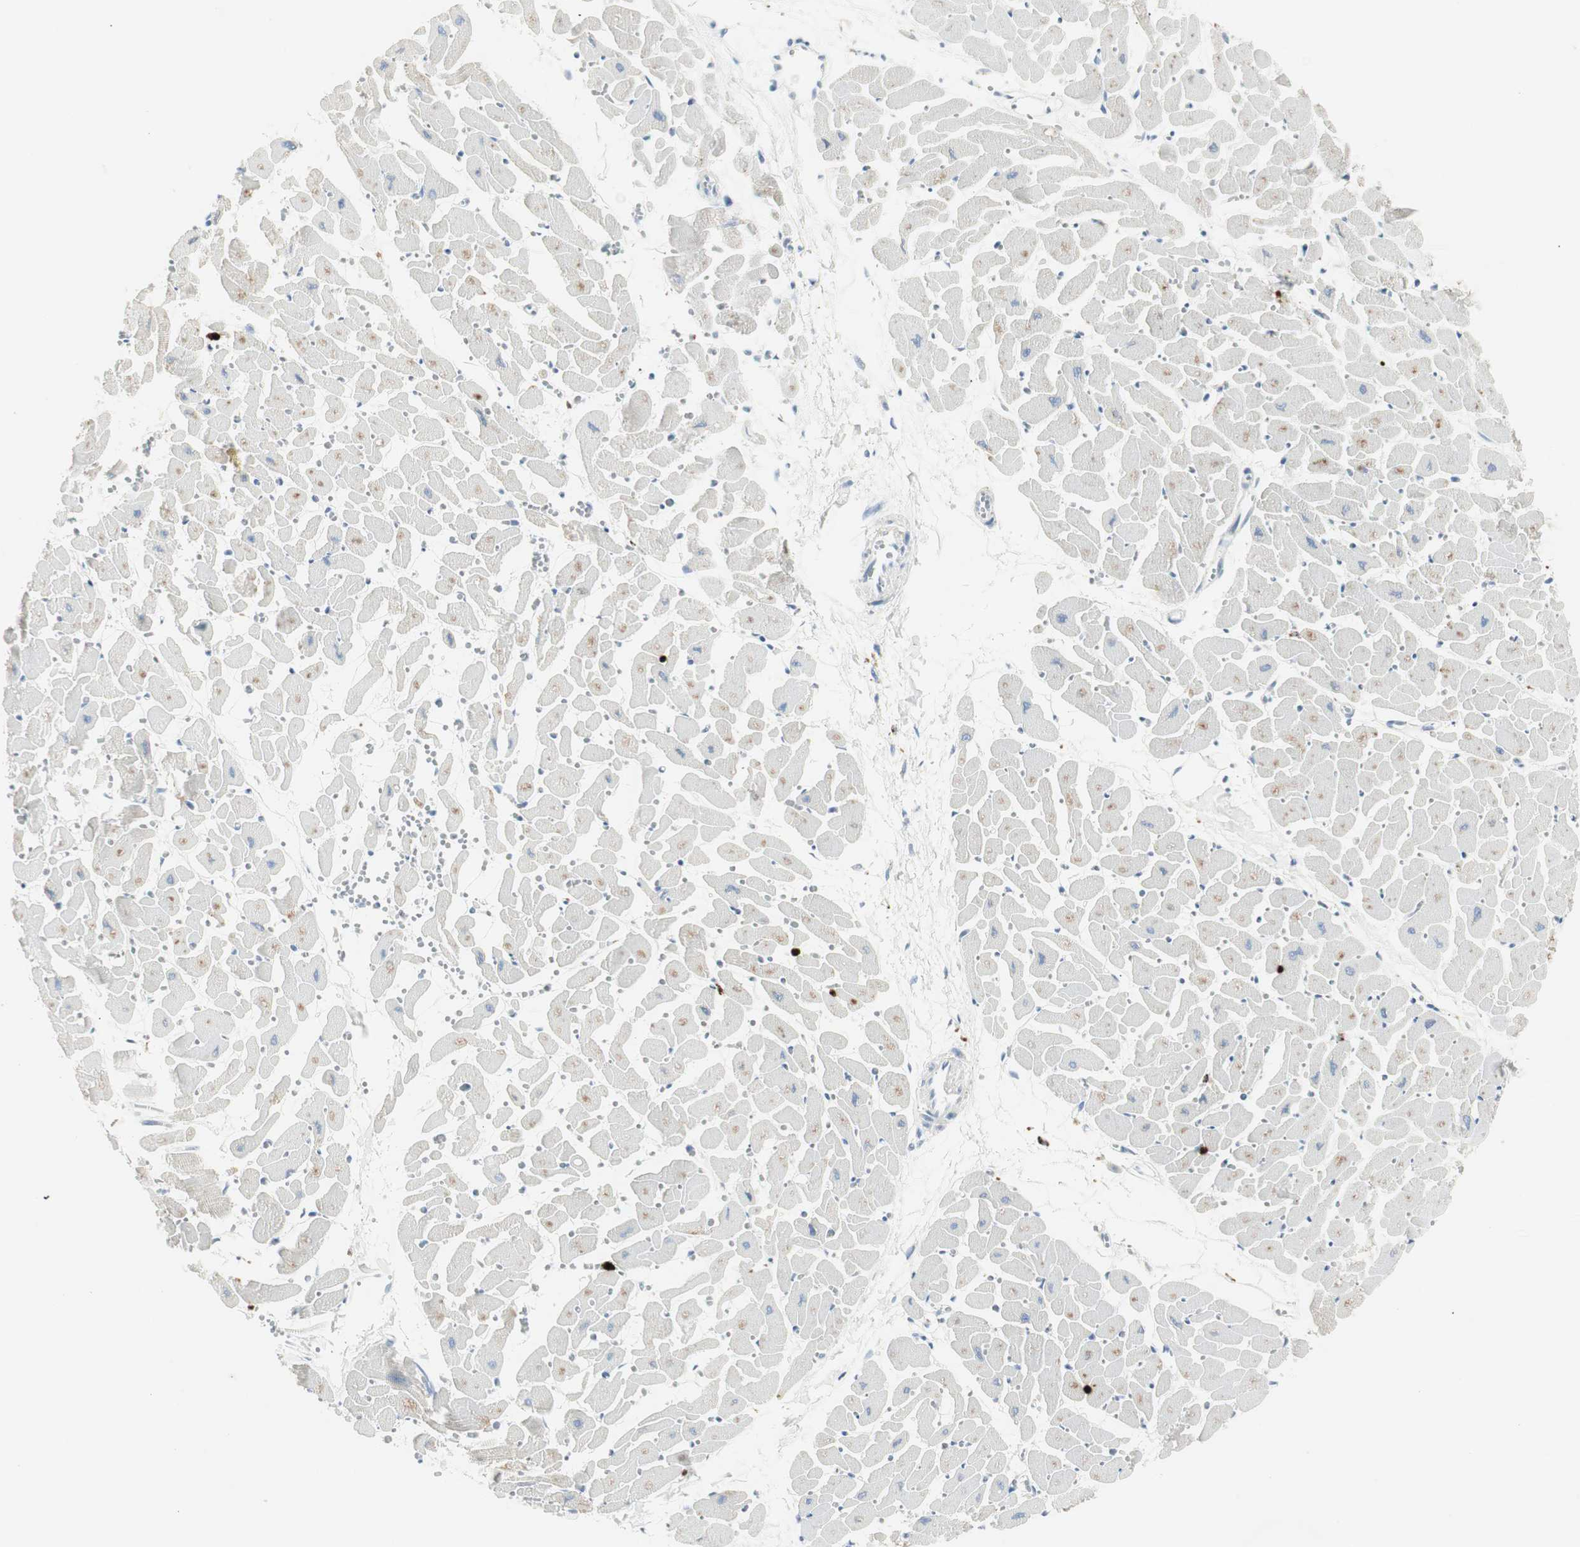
{"staining": {"intensity": "weak", "quantity": "<25%", "location": "cytoplasmic/membranous"}, "tissue": "heart muscle", "cell_type": "Cardiomyocytes", "image_type": "normal", "snomed": [{"axis": "morphology", "description": "Normal tissue, NOS"}, {"axis": "topography", "description": "Heart"}], "caption": "This is an IHC histopathology image of unremarkable heart muscle. There is no positivity in cardiomyocytes.", "gene": "PRTN3", "patient": {"sex": "female", "age": 19}}